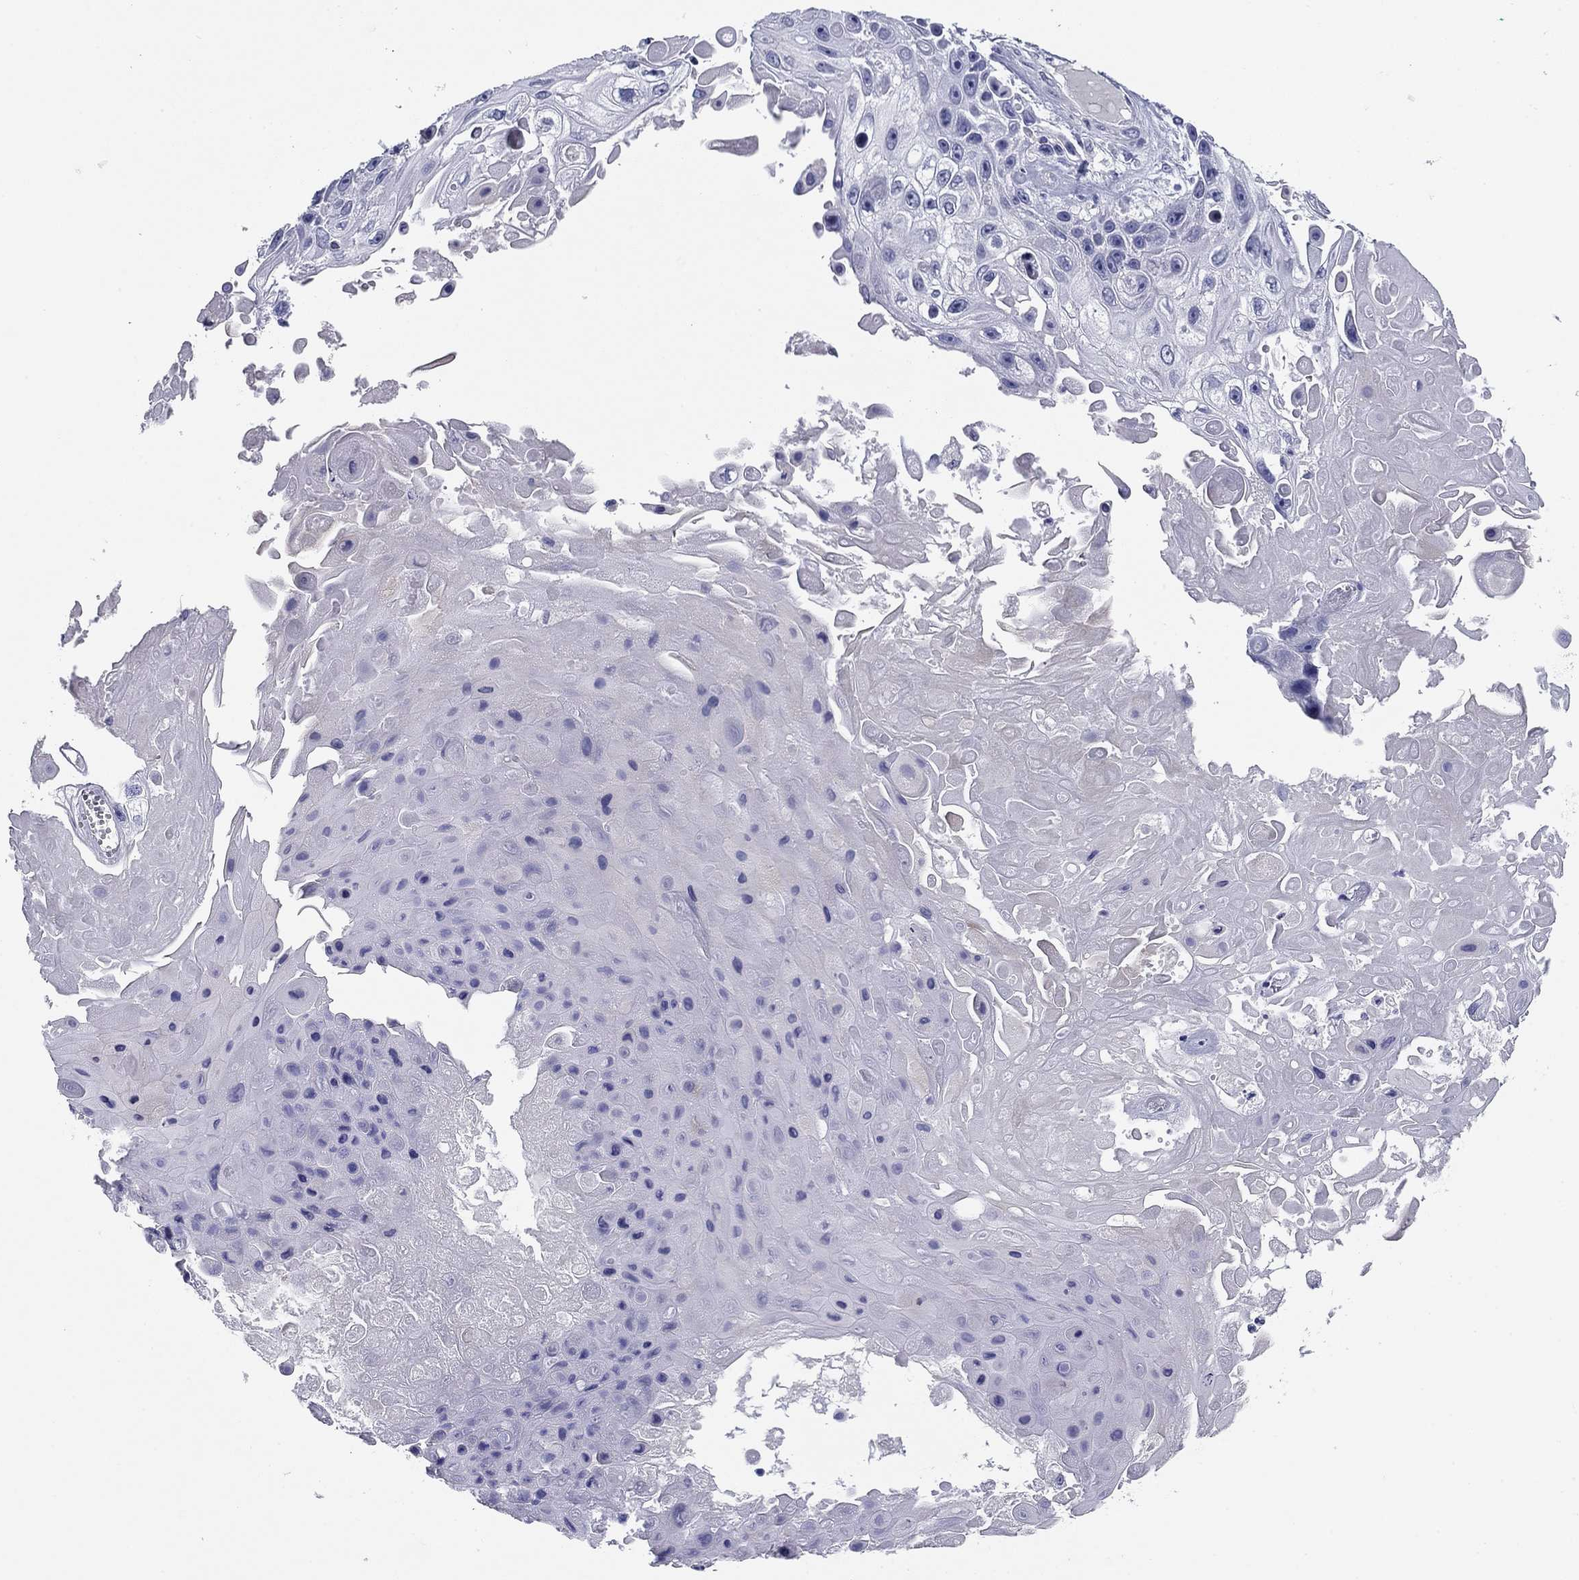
{"staining": {"intensity": "negative", "quantity": "none", "location": "none"}, "tissue": "skin cancer", "cell_type": "Tumor cells", "image_type": "cancer", "snomed": [{"axis": "morphology", "description": "Squamous cell carcinoma, NOS"}, {"axis": "topography", "description": "Skin"}], "caption": "Immunohistochemical staining of skin cancer shows no significant positivity in tumor cells.", "gene": "KCNH1", "patient": {"sex": "male", "age": 82}}